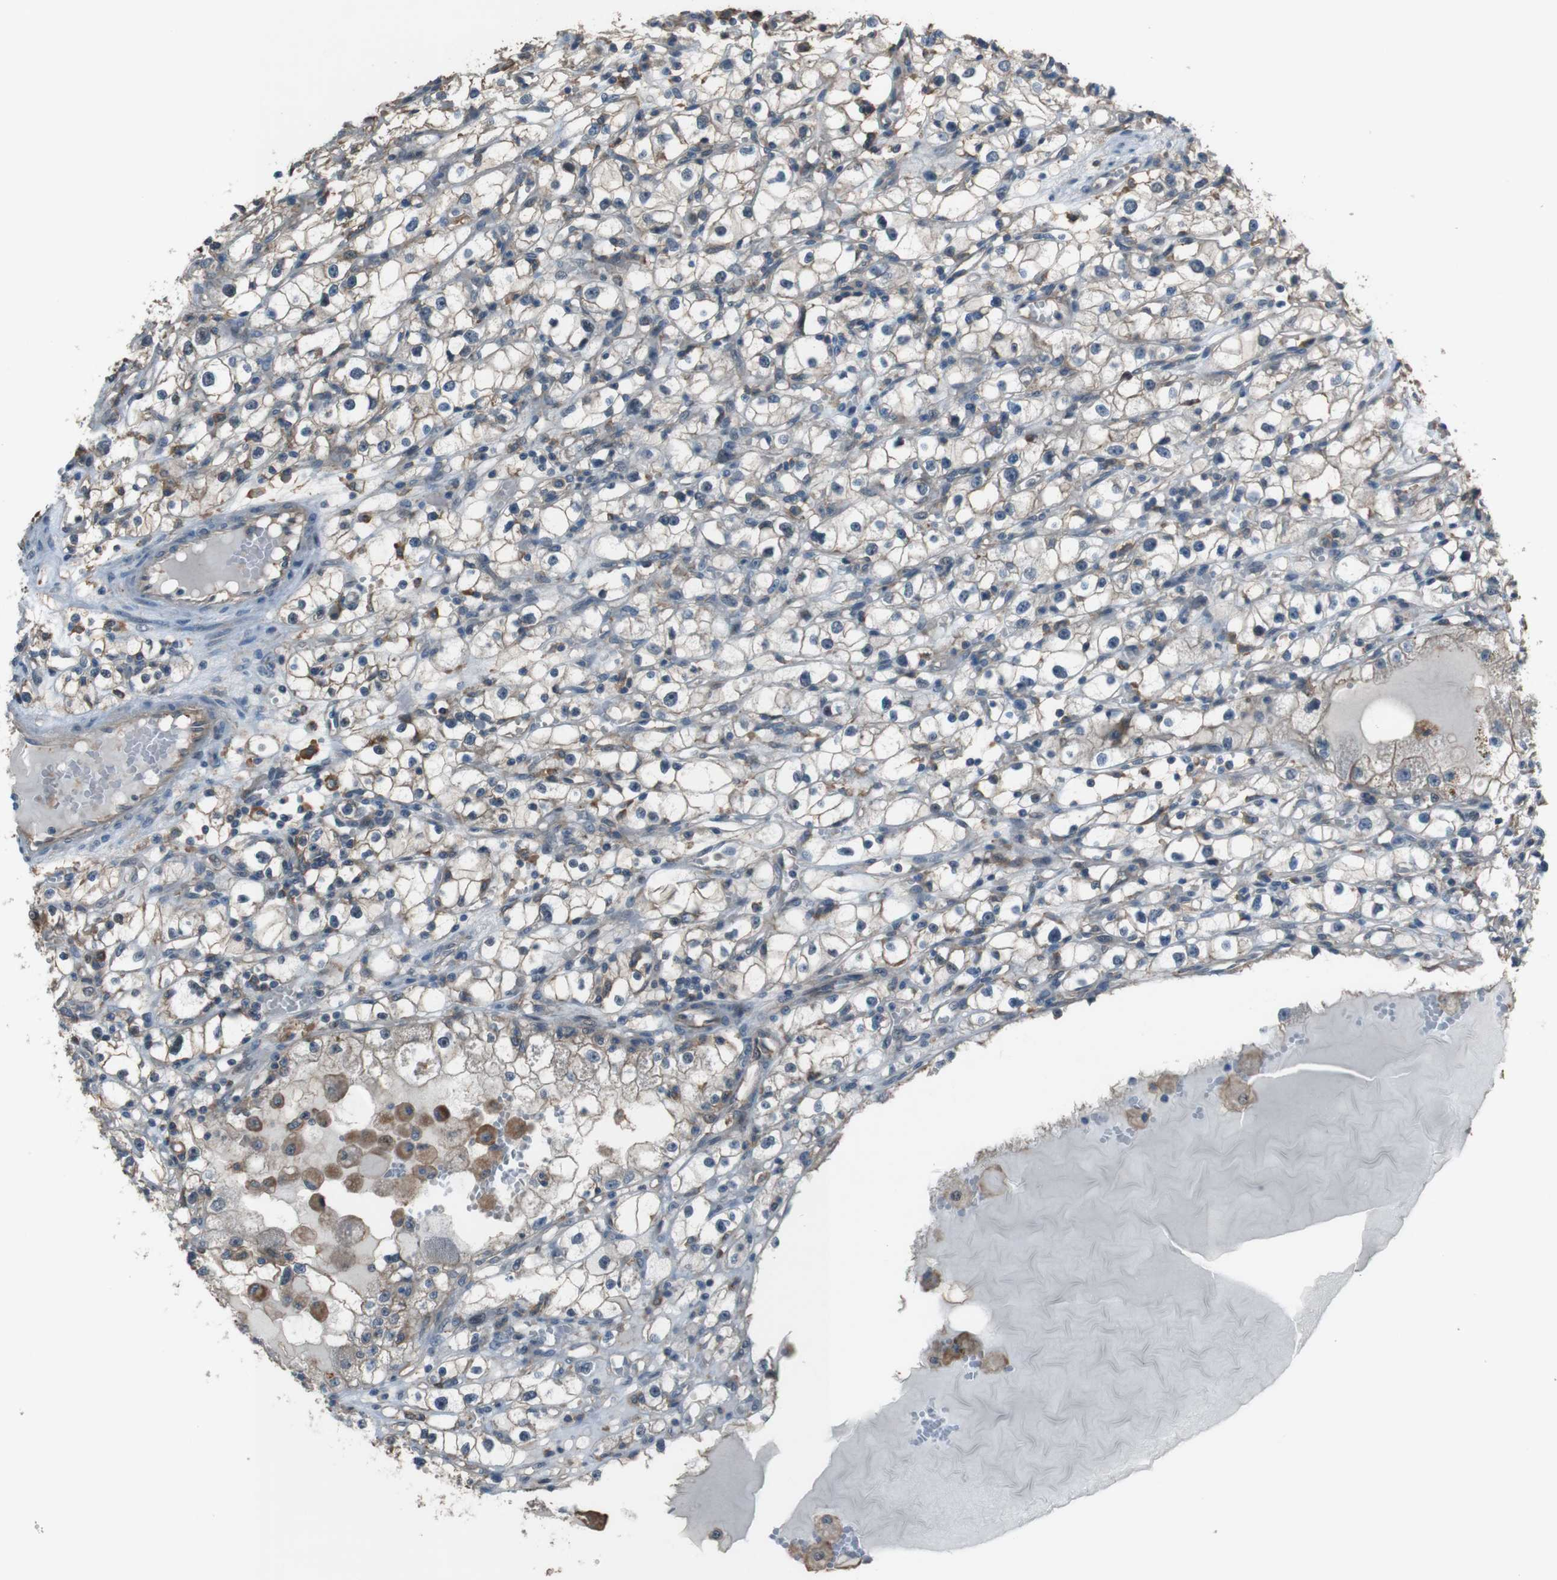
{"staining": {"intensity": "negative", "quantity": "none", "location": "none"}, "tissue": "renal cancer", "cell_type": "Tumor cells", "image_type": "cancer", "snomed": [{"axis": "morphology", "description": "Adenocarcinoma, NOS"}, {"axis": "topography", "description": "Kidney"}], "caption": "DAB immunohistochemical staining of human renal cancer reveals no significant staining in tumor cells.", "gene": "ATP2B1", "patient": {"sex": "male", "age": 56}}